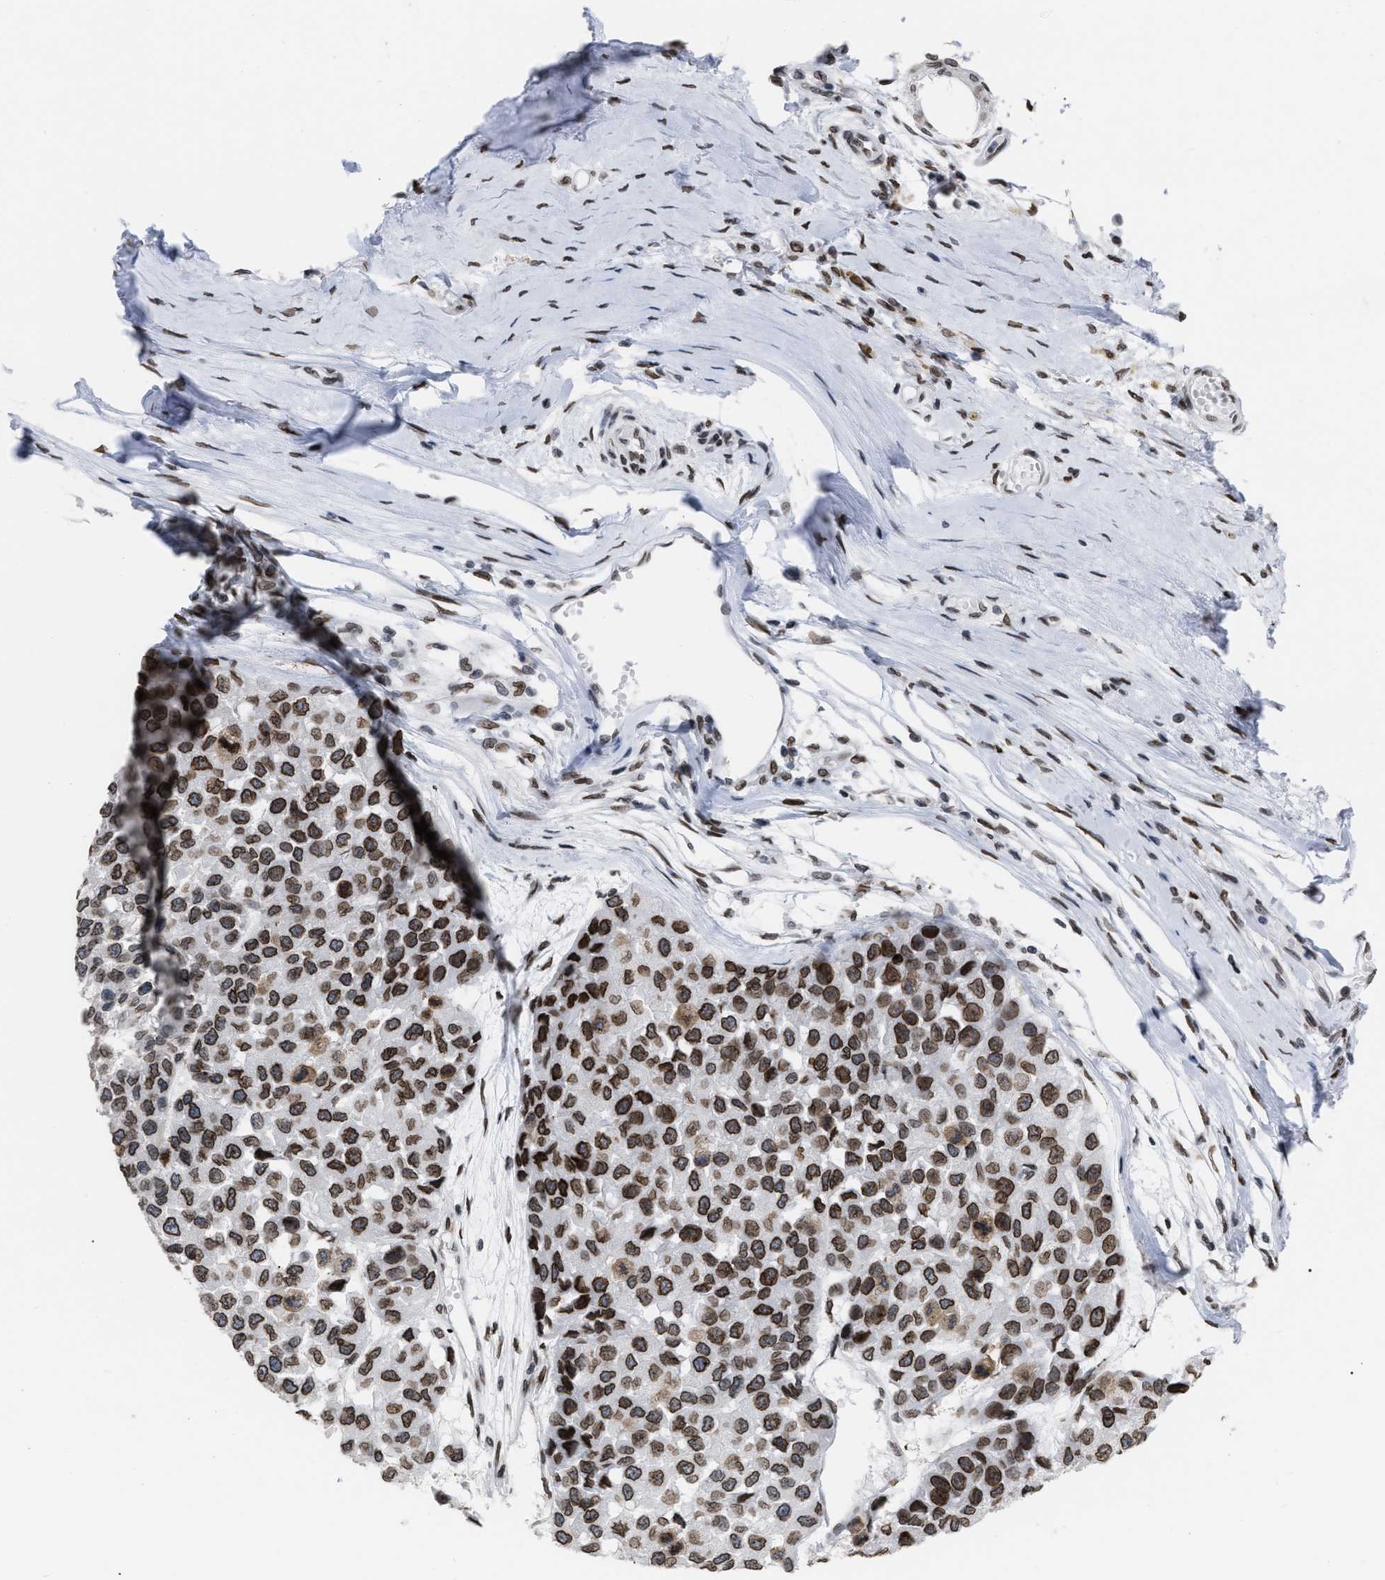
{"staining": {"intensity": "moderate", "quantity": ">75%", "location": "cytoplasmic/membranous,nuclear"}, "tissue": "melanoma", "cell_type": "Tumor cells", "image_type": "cancer", "snomed": [{"axis": "morphology", "description": "Malignant melanoma, NOS"}, {"axis": "topography", "description": "Skin"}], "caption": "Immunohistochemistry staining of malignant melanoma, which exhibits medium levels of moderate cytoplasmic/membranous and nuclear expression in about >75% of tumor cells indicating moderate cytoplasmic/membranous and nuclear protein positivity. The staining was performed using DAB (brown) for protein detection and nuclei were counterstained in hematoxylin (blue).", "gene": "TPR", "patient": {"sex": "male", "age": 62}}